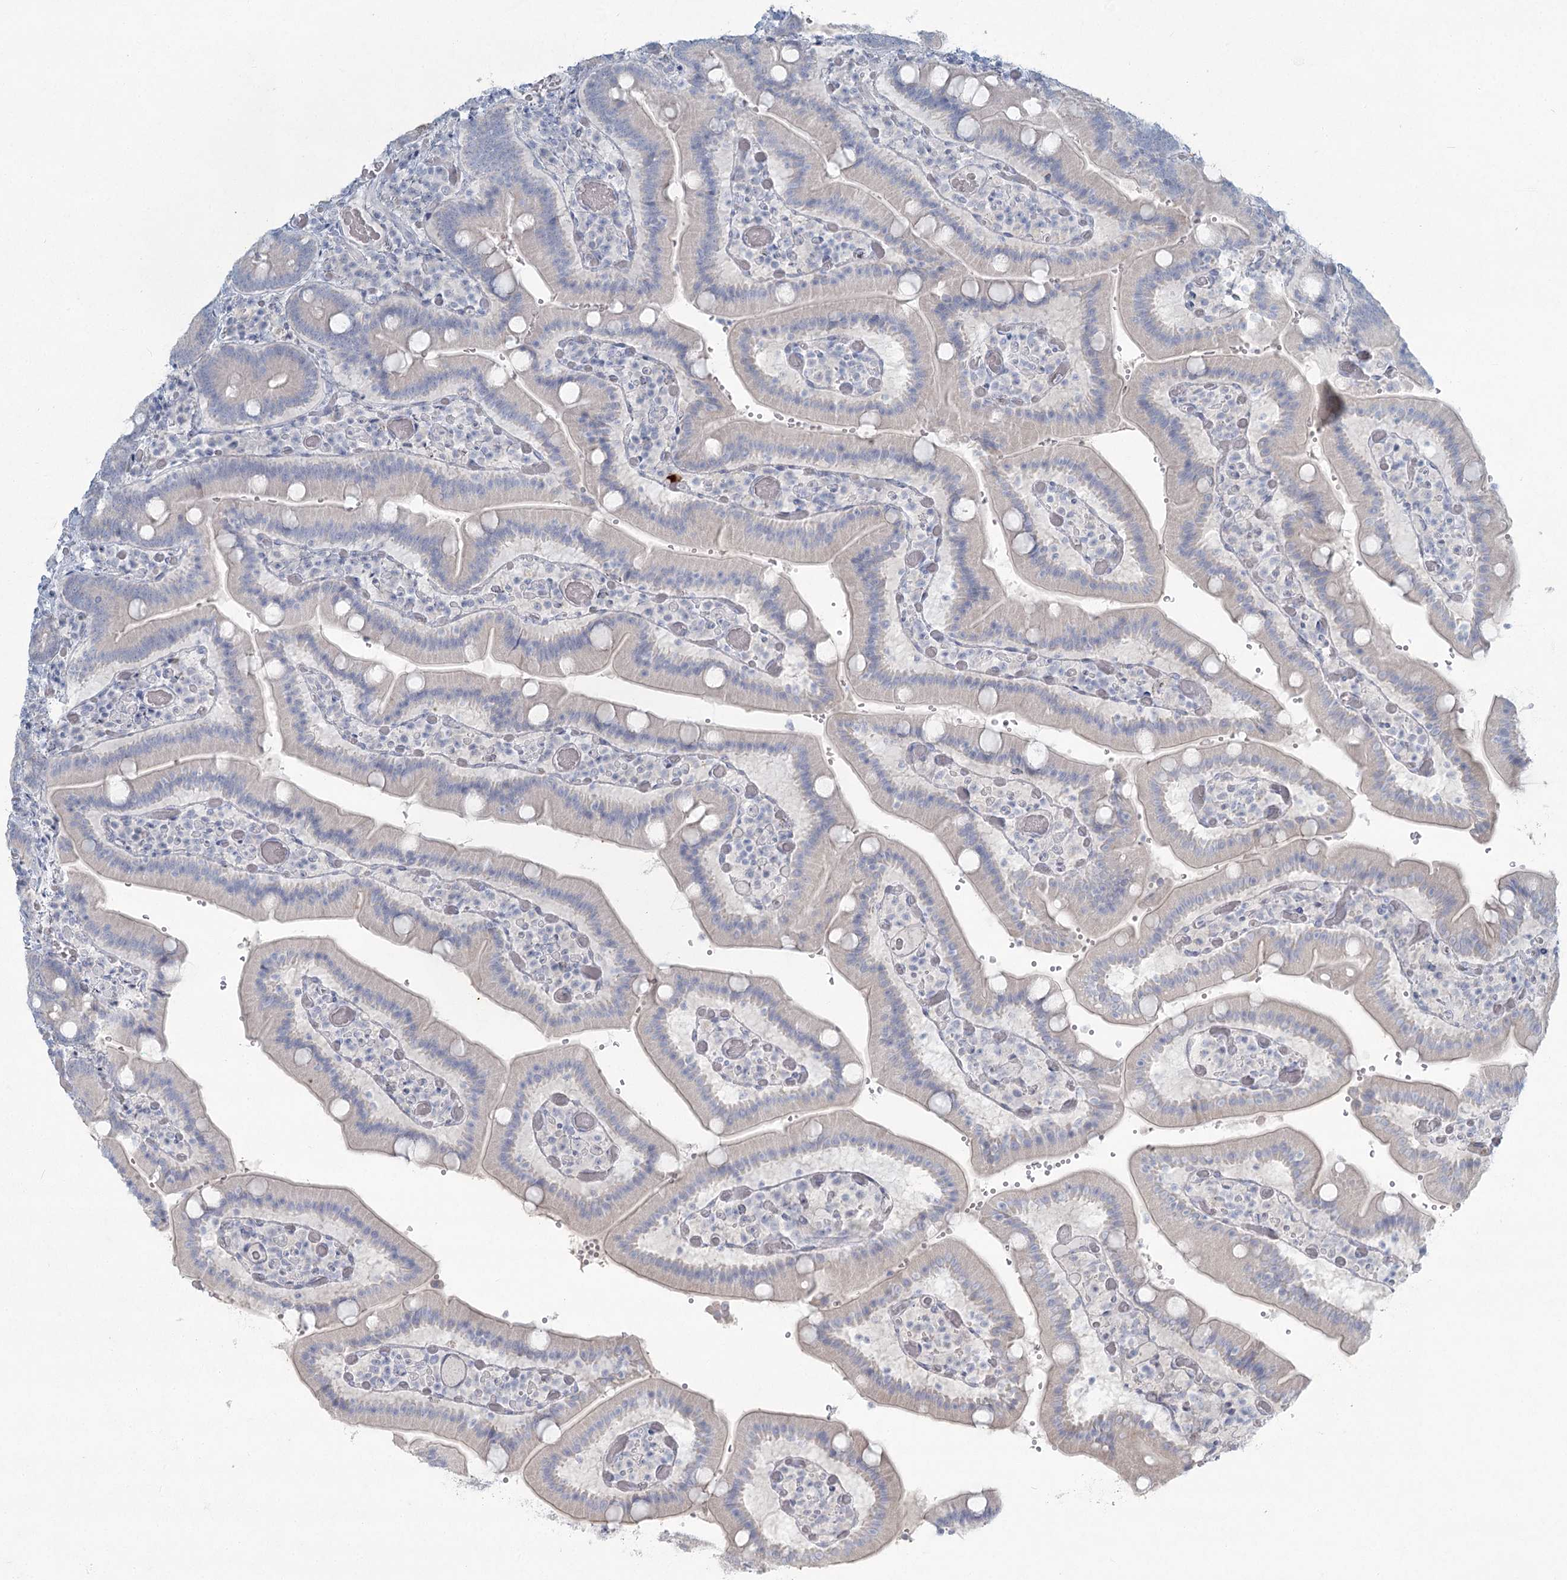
{"staining": {"intensity": "negative", "quantity": "none", "location": "none"}, "tissue": "duodenum", "cell_type": "Glandular cells", "image_type": "normal", "snomed": [{"axis": "morphology", "description": "Normal tissue, NOS"}, {"axis": "topography", "description": "Duodenum"}], "caption": "An immunohistochemistry (IHC) image of unremarkable duodenum is shown. There is no staining in glandular cells of duodenum.", "gene": "LRP2BP", "patient": {"sex": "female", "age": 62}}